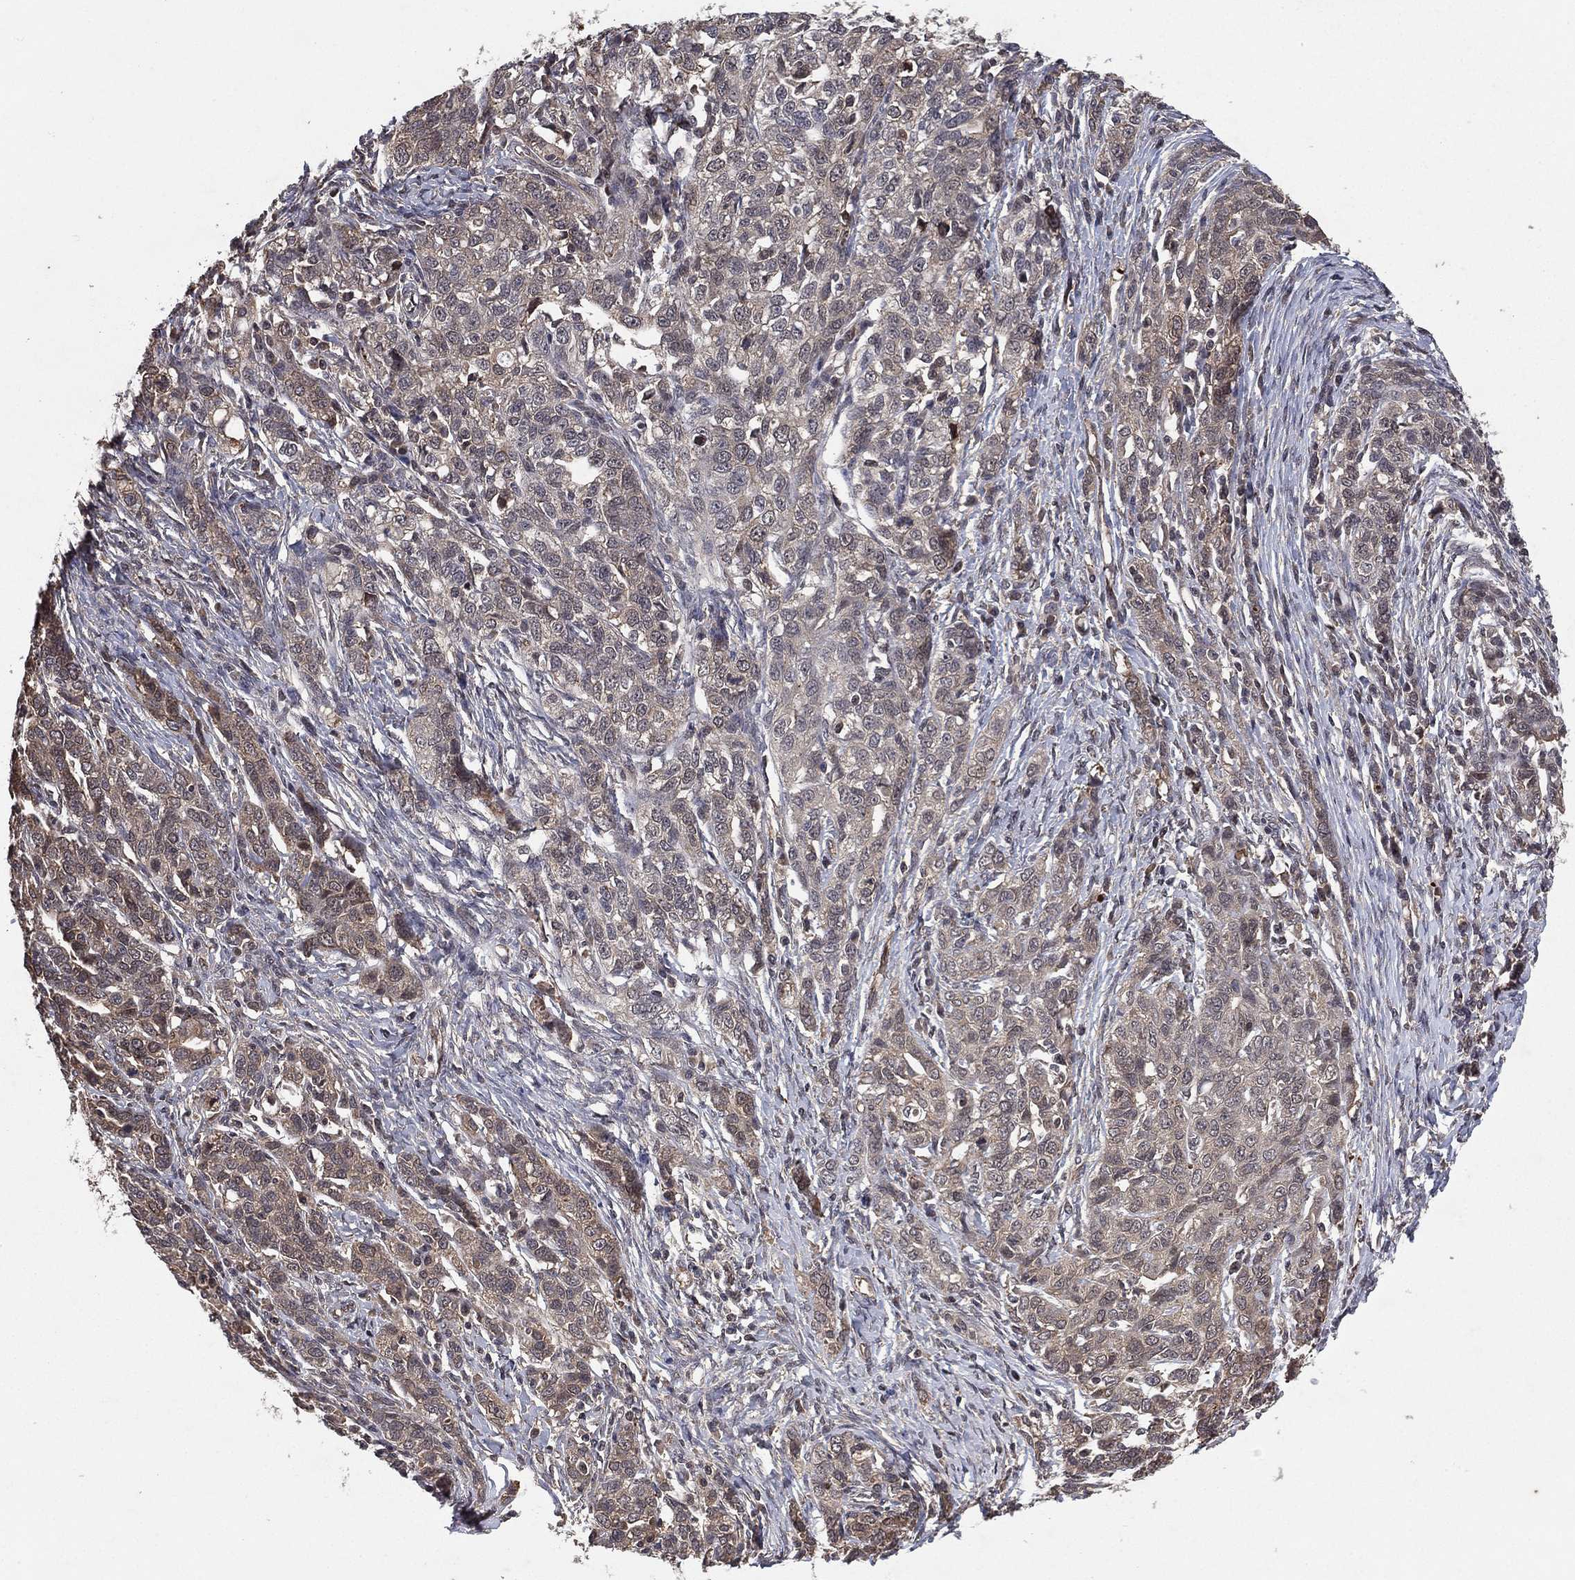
{"staining": {"intensity": "negative", "quantity": "none", "location": "none"}, "tissue": "ovarian cancer", "cell_type": "Tumor cells", "image_type": "cancer", "snomed": [{"axis": "morphology", "description": "Cystadenocarcinoma, serous, NOS"}, {"axis": "topography", "description": "Ovary"}], "caption": "DAB (3,3'-diaminobenzidine) immunohistochemical staining of ovarian cancer (serous cystadenocarcinoma) reveals no significant staining in tumor cells.", "gene": "ATG4B", "patient": {"sex": "female", "age": 71}}